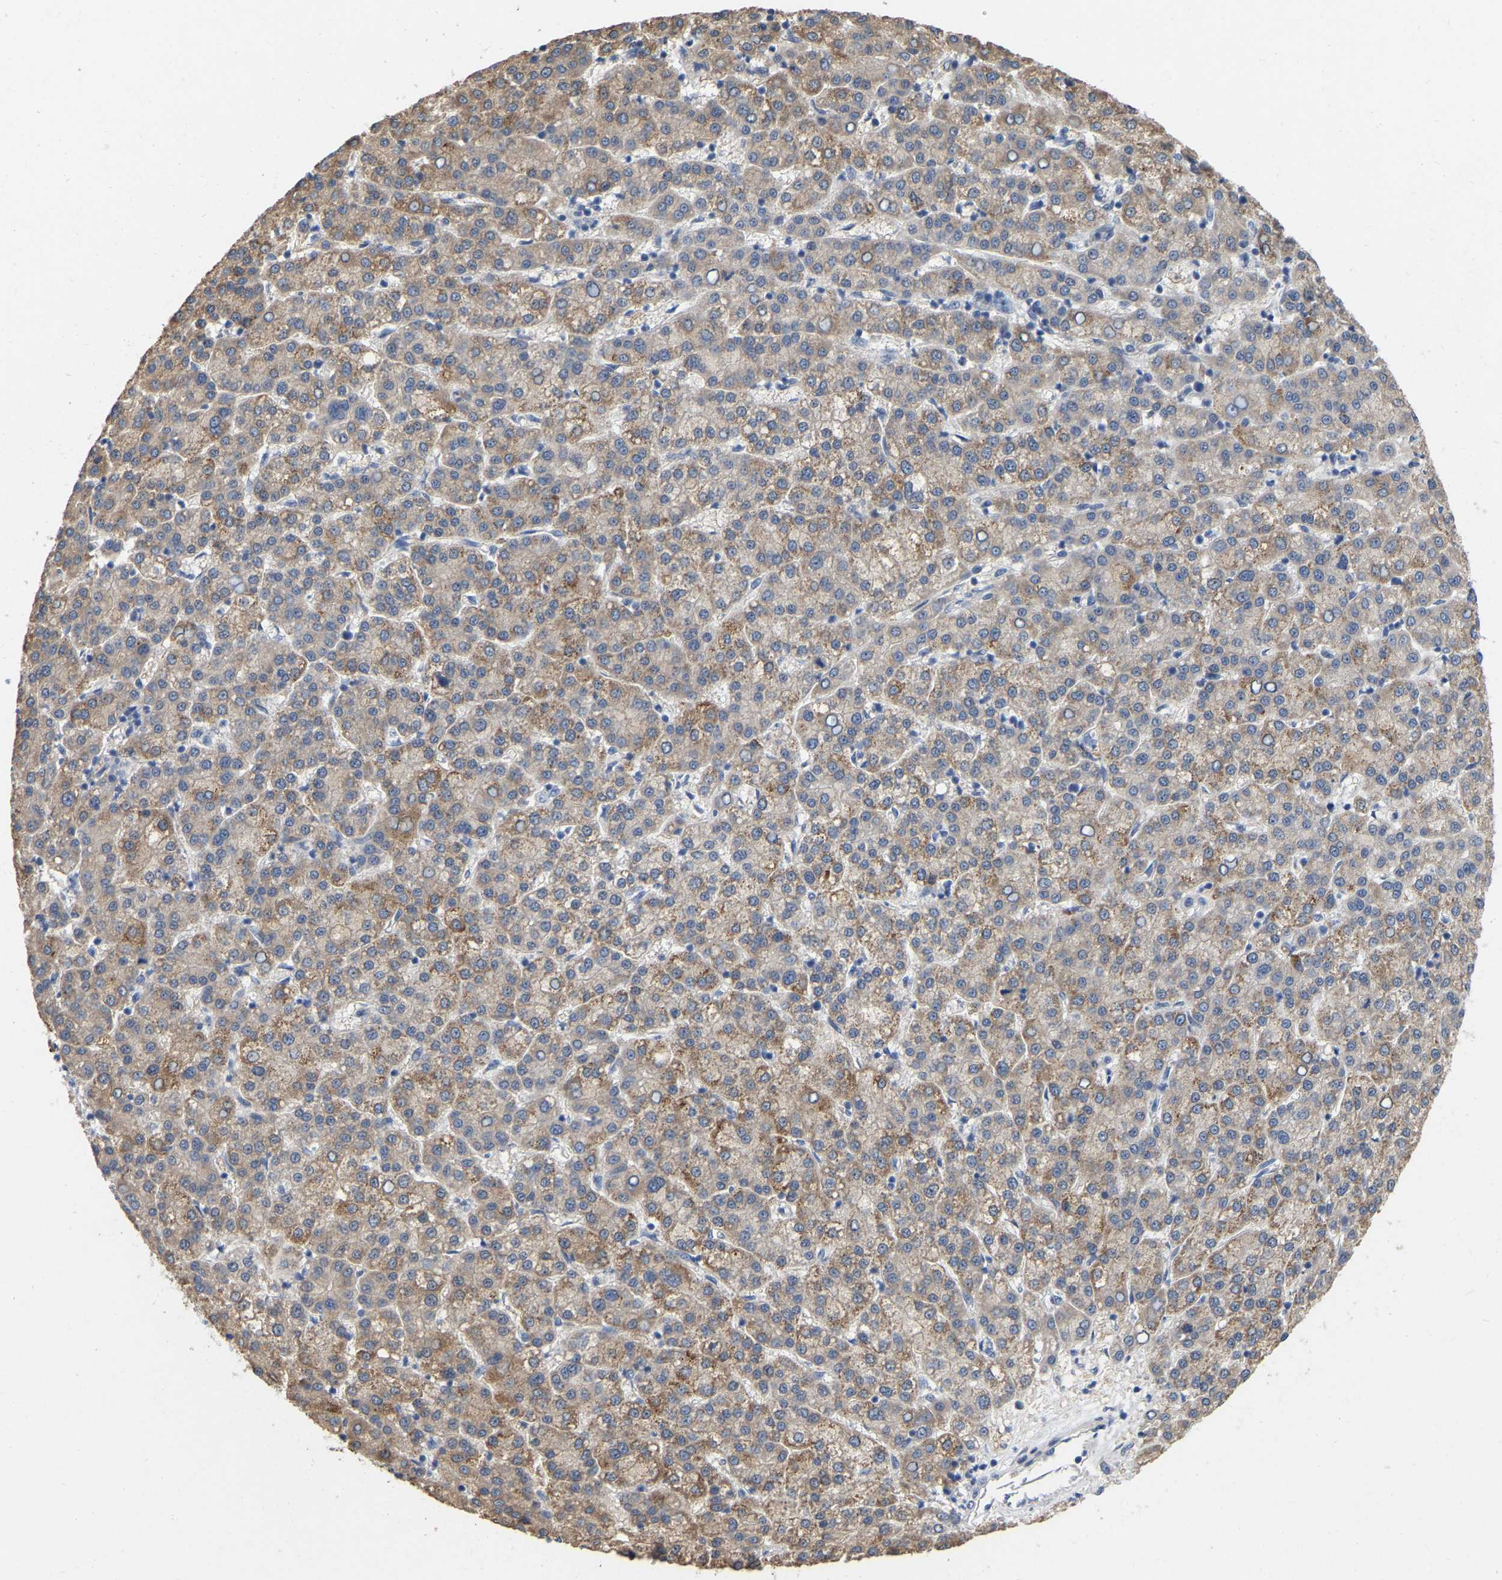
{"staining": {"intensity": "moderate", "quantity": "25%-75%", "location": "cytoplasmic/membranous"}, "tissue": "liver cancer", "cell_type": "Tumor cells", "image_type": "cancer", "snomed": [{"axis": "morphology", "description": "Carcinoma, Hepatocellular, NOS"}, {"axis": "topography", "description": "Liver"}], "caption": "Liver cancer (hepatocellular carcinoma) tissue exhibits moderate cytoplasmic/membranous positivity in about 25%-75% of tumor cells, visualized by immunohistochemistry. The protein is stained brown, and the nuclei are stained in blue (DAB (3,3'-diaminobenzidine) IHC with brightfield microscopy, high magnification).", "gene": "SSH1", "patient": {"sex": "female", "age": 58}}